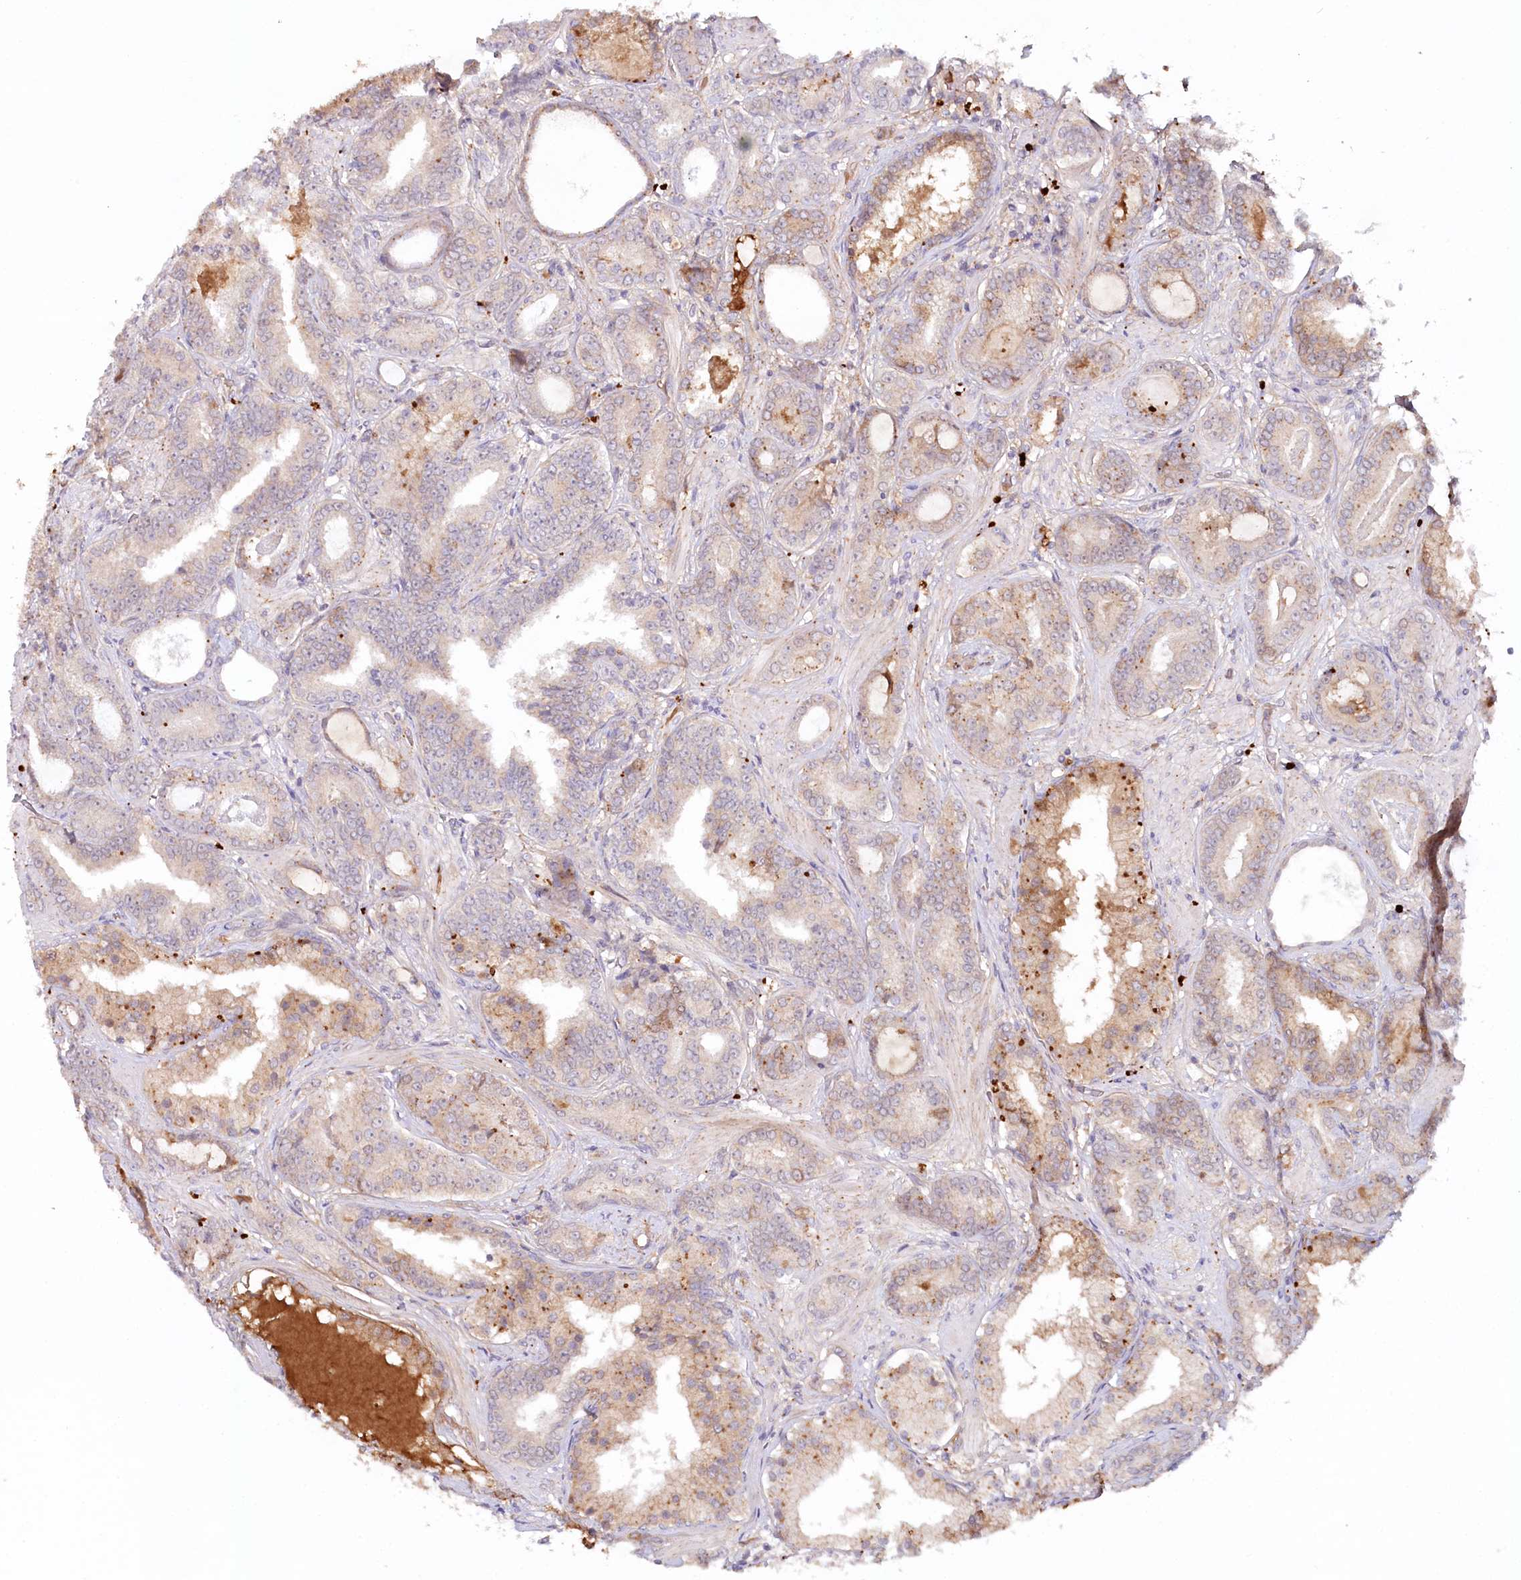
{"staining": {"intensity": "weak", "quantity": "<25%", "location": "cytoplasmic/membranous"}, "tissue": "prostate cancer", "cell_type": "Tumor cells", "image_type": "cancer", "snomed": [{"axis": "morphology", "description": "Adenocarcinoma, High grade"}, {"axis": "topography", "description": "Prostate"}], "caption": "The micrograph demonstrates no significant staining in tumor cells of adenocarcinoma (high-grade) (prostate). (DAB (3,3'-diaminobenzidine) IHC visualized using brightfield microscopy, high magnification).", "gene": "PSAPL1", "patient": {"sex": "male", "age": 58}}